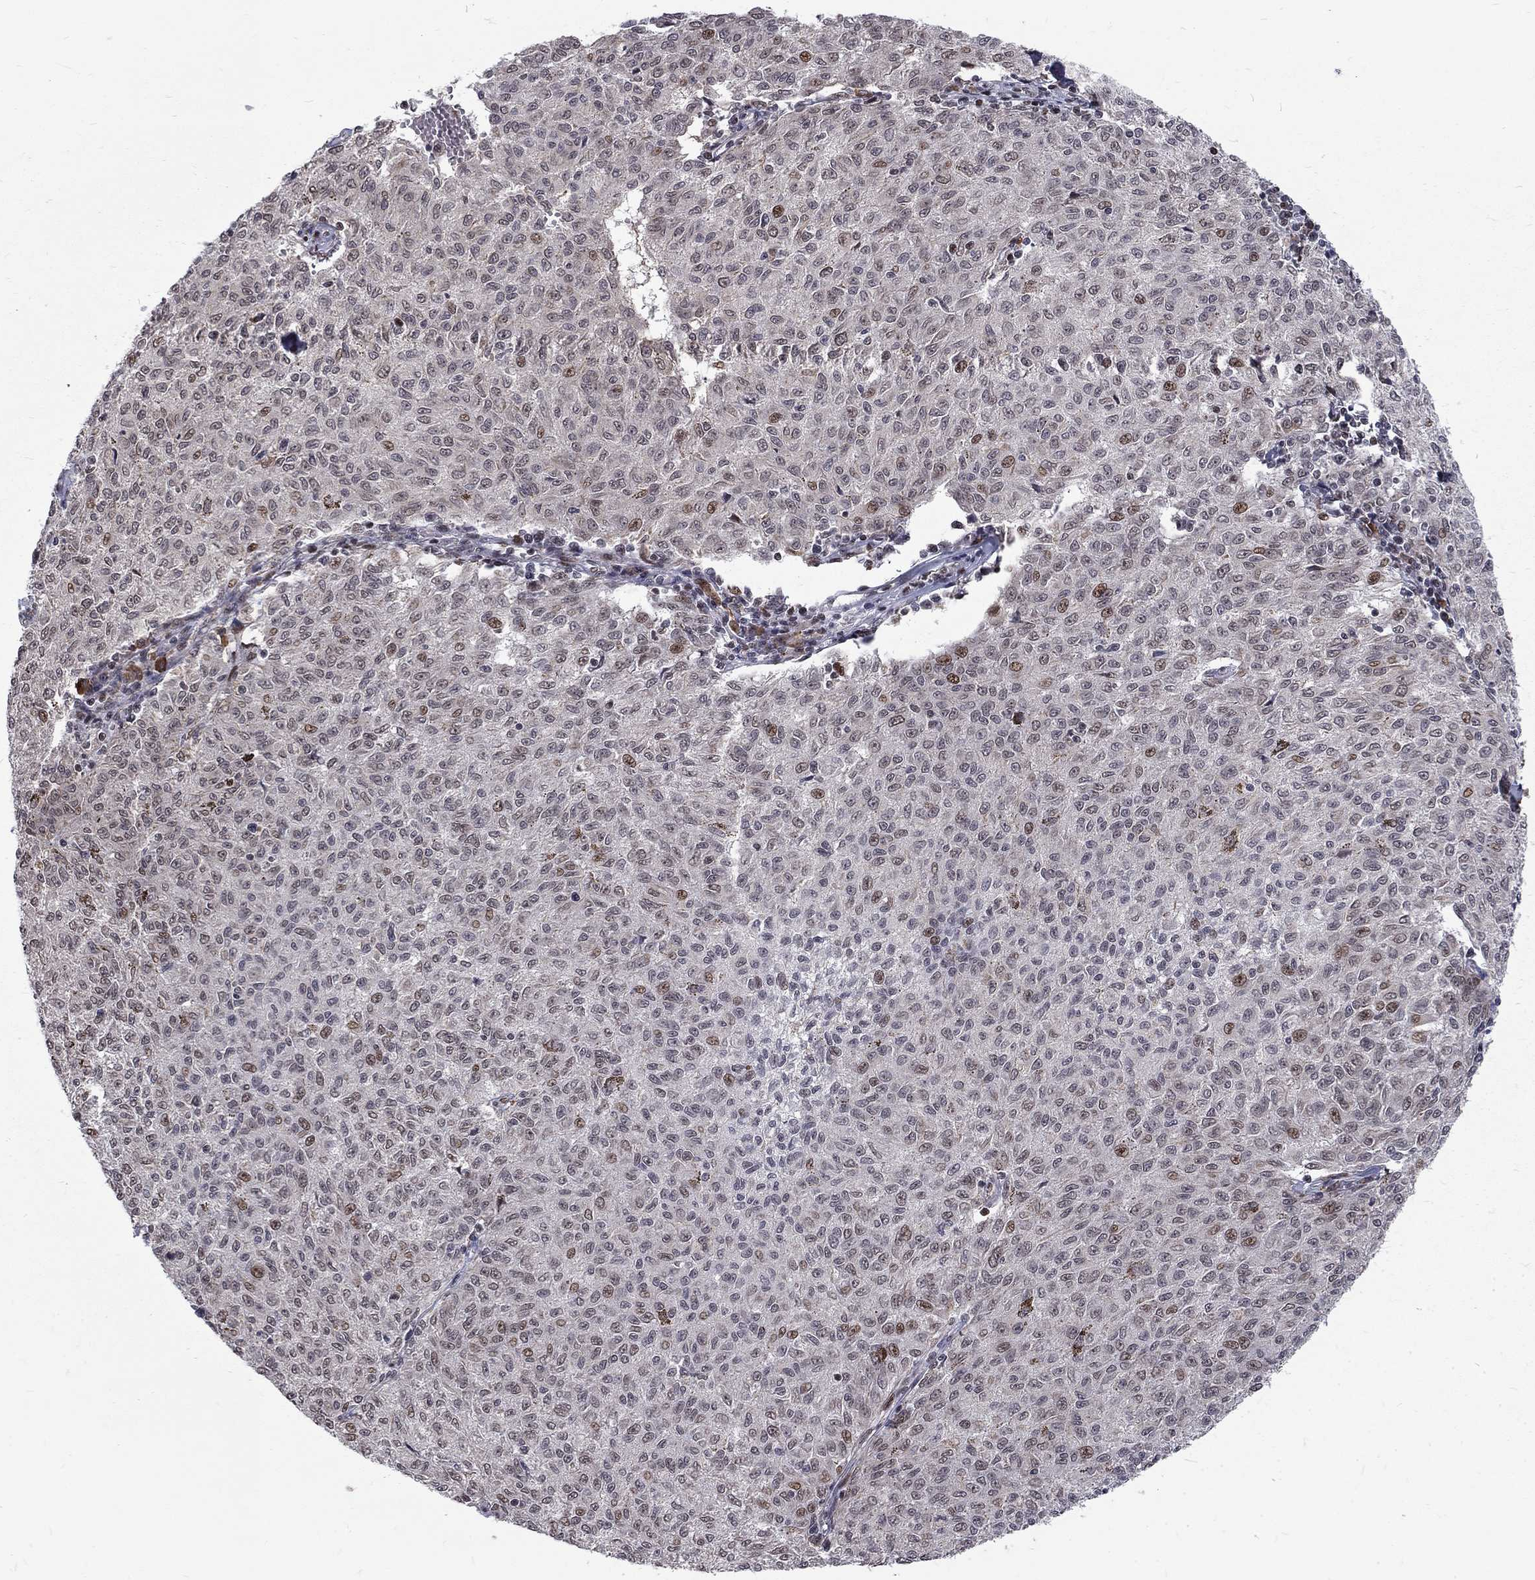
{"staining": {"intensity": "moderate", "quantity": "<25%", "location": "nuclear"}, "tissue": "melanoma", "cell_type": "Tumor cells", "image_type": "cancer", "snomed": [{"axis": "morphology", "description": "Malignant melanoma, NOS"}, {"axis": "topography", "description": "Skin"}], "caption": "An image showing moderate nuclear expression in approximately <25% of tumor cells in malignant melanoma, as visualized by brown immunohistochemical staining.", "gene": "TCEAL1", "patient": {"sex": "female", "age": 72}}